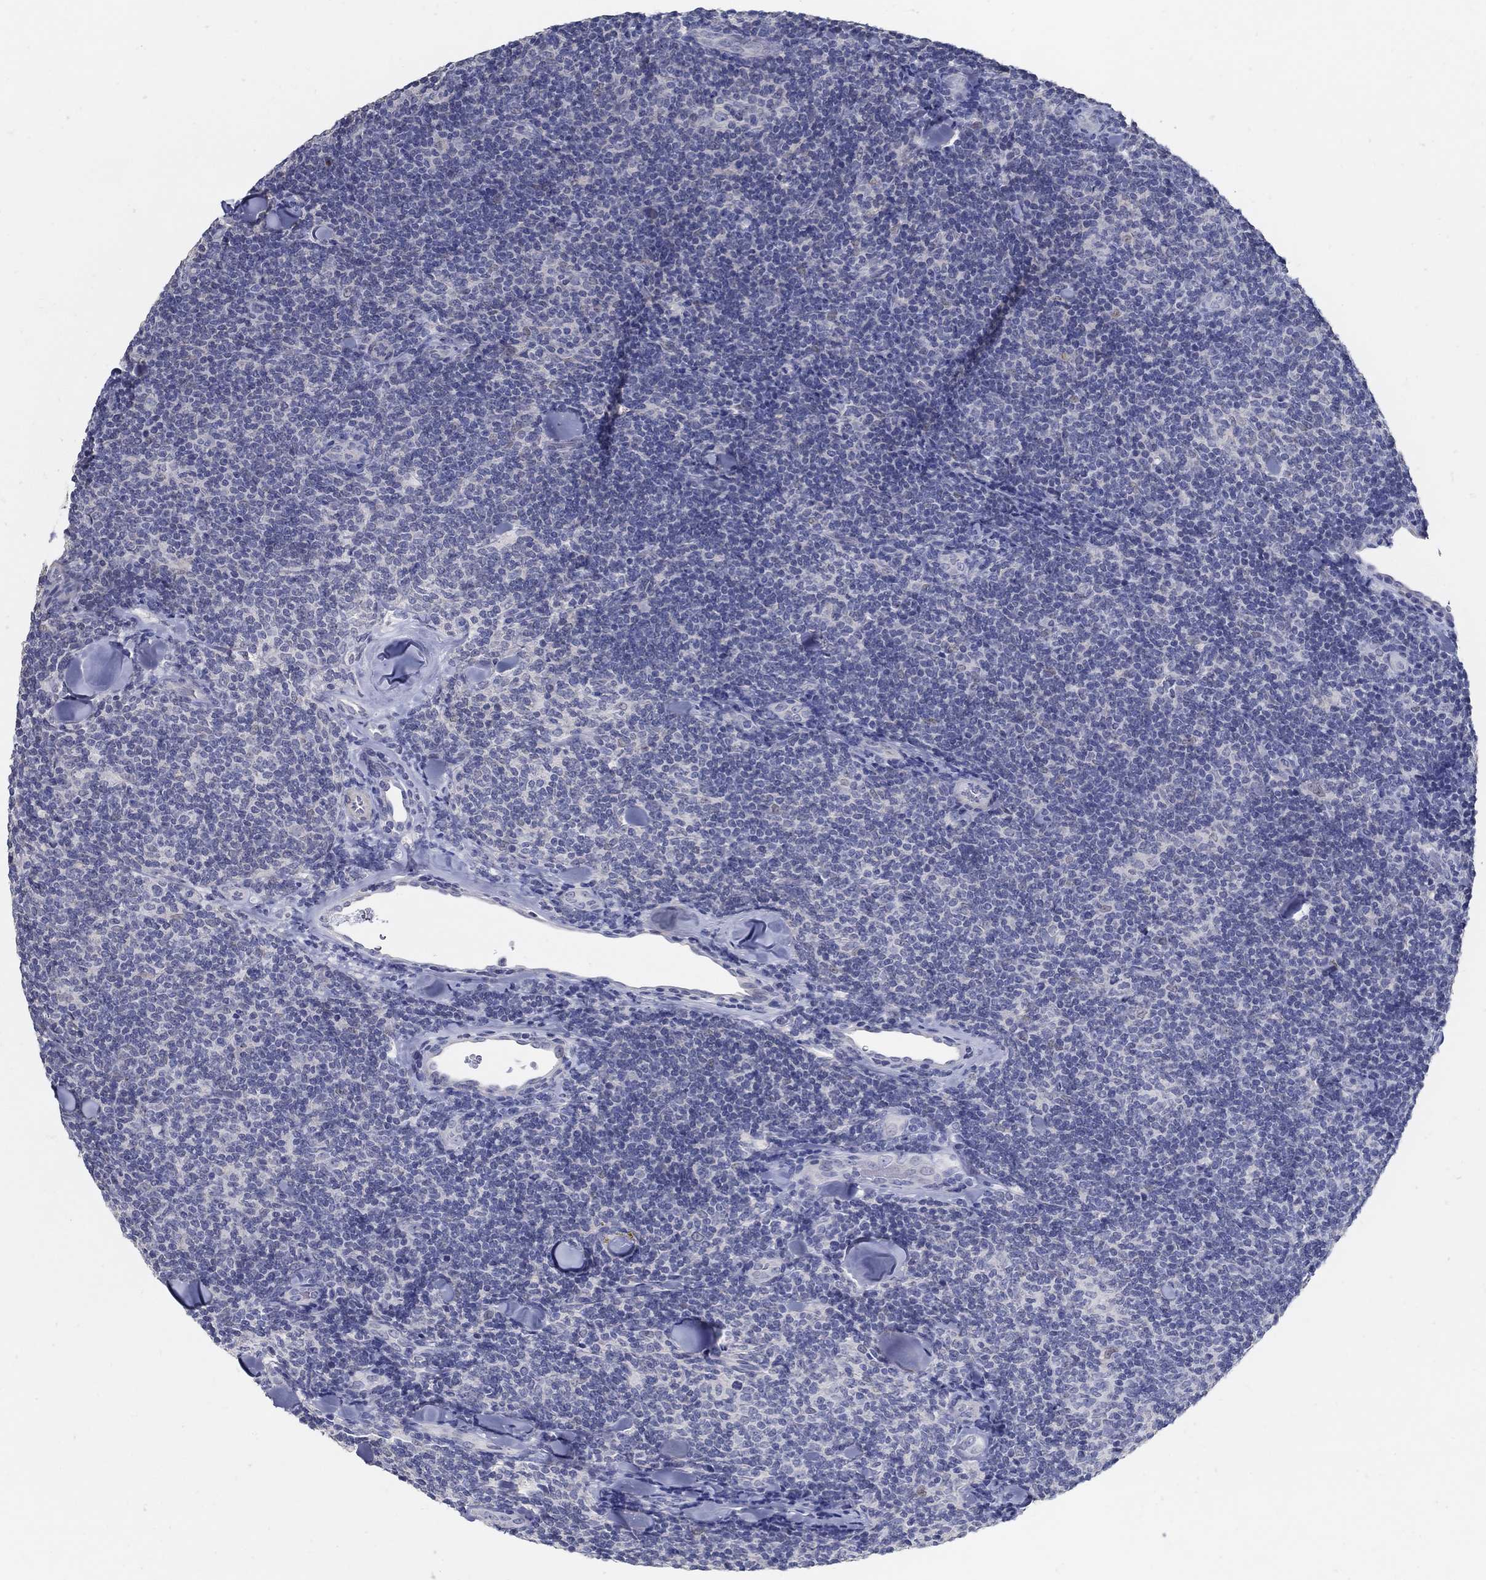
{"staining": {"intensity": "negative", "quantity": "none", "location": "none"}, "tissue": "lymphoma", "cell_type": "Tumor cells", "image_type": "cancer", "snomed": [{"axis": "morphology", "description": "Malignant lymphoma, non-Hodgkin's type, Low grade"}, {"axis": "topography", "description": "Lymph node"}], "caption": "A high-resolution photomicrograph shows immunohistochemistry staining of lymphoma, which reveals no significant positivity in tumor cells.", "gene": "USP29", "patient": {"sex": "female", "age": 56}}